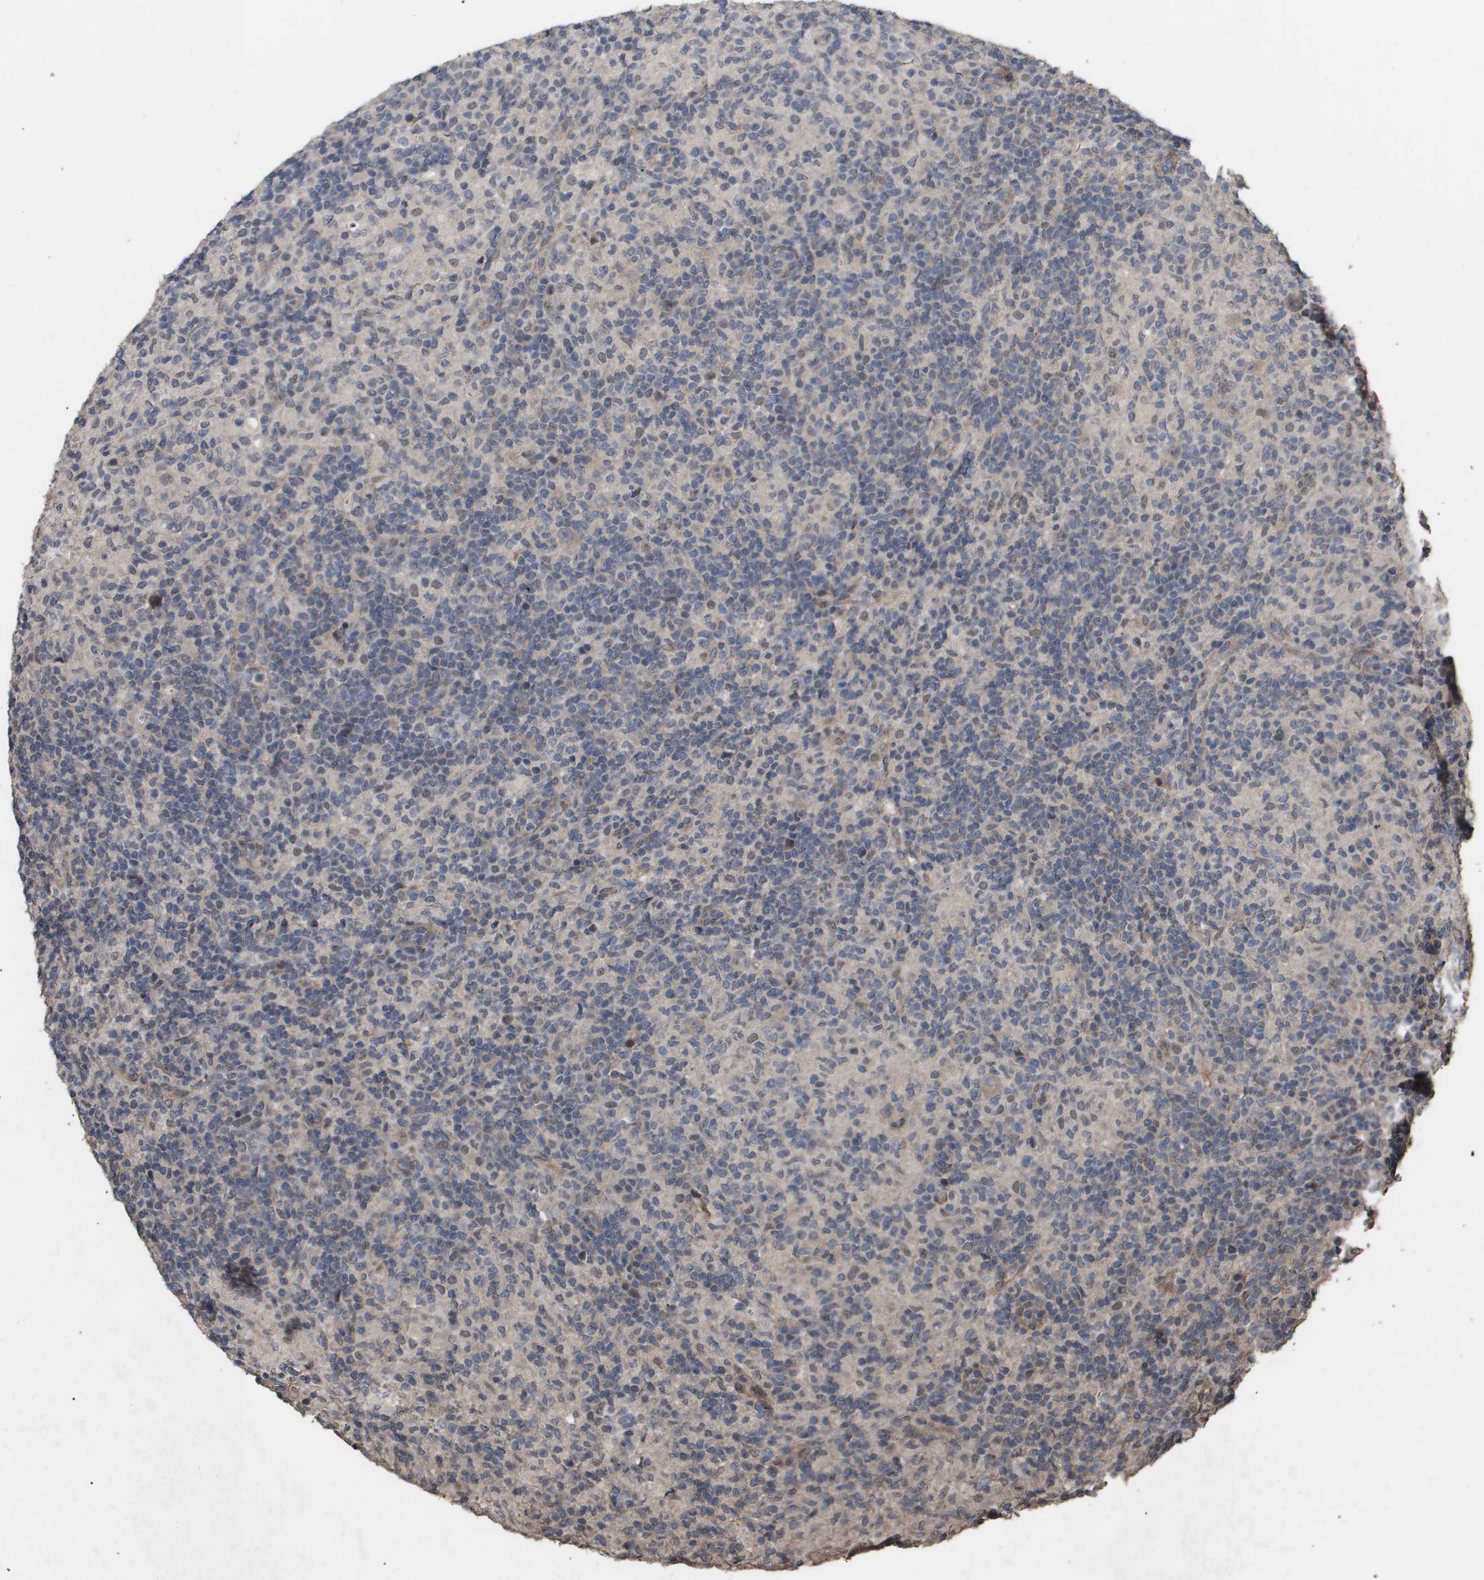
{"staining": {"intensity": "weak", "quantity": "25%-75%", "location": "cytoplasmic/membranous"}, "tissue": "lymphoma", "cell_type": "Tumor cells", "image_type": "cancer", "snomed": [{"axis": "morphology", "description": "Hodgkin's disease, NOS"}, {"axis": "topography", "description": "Lymph node"}], "caption": "Brown immunohistochemical staining in lymphoma exhibits weak cytoplasmic/membranous positivity in about 25%-75% of tumor cells. Ihc stains the protein in brown and the nuclei are stained blue.", "gene": "CUL5", "patient": {"sex": "male", "age": 70}}